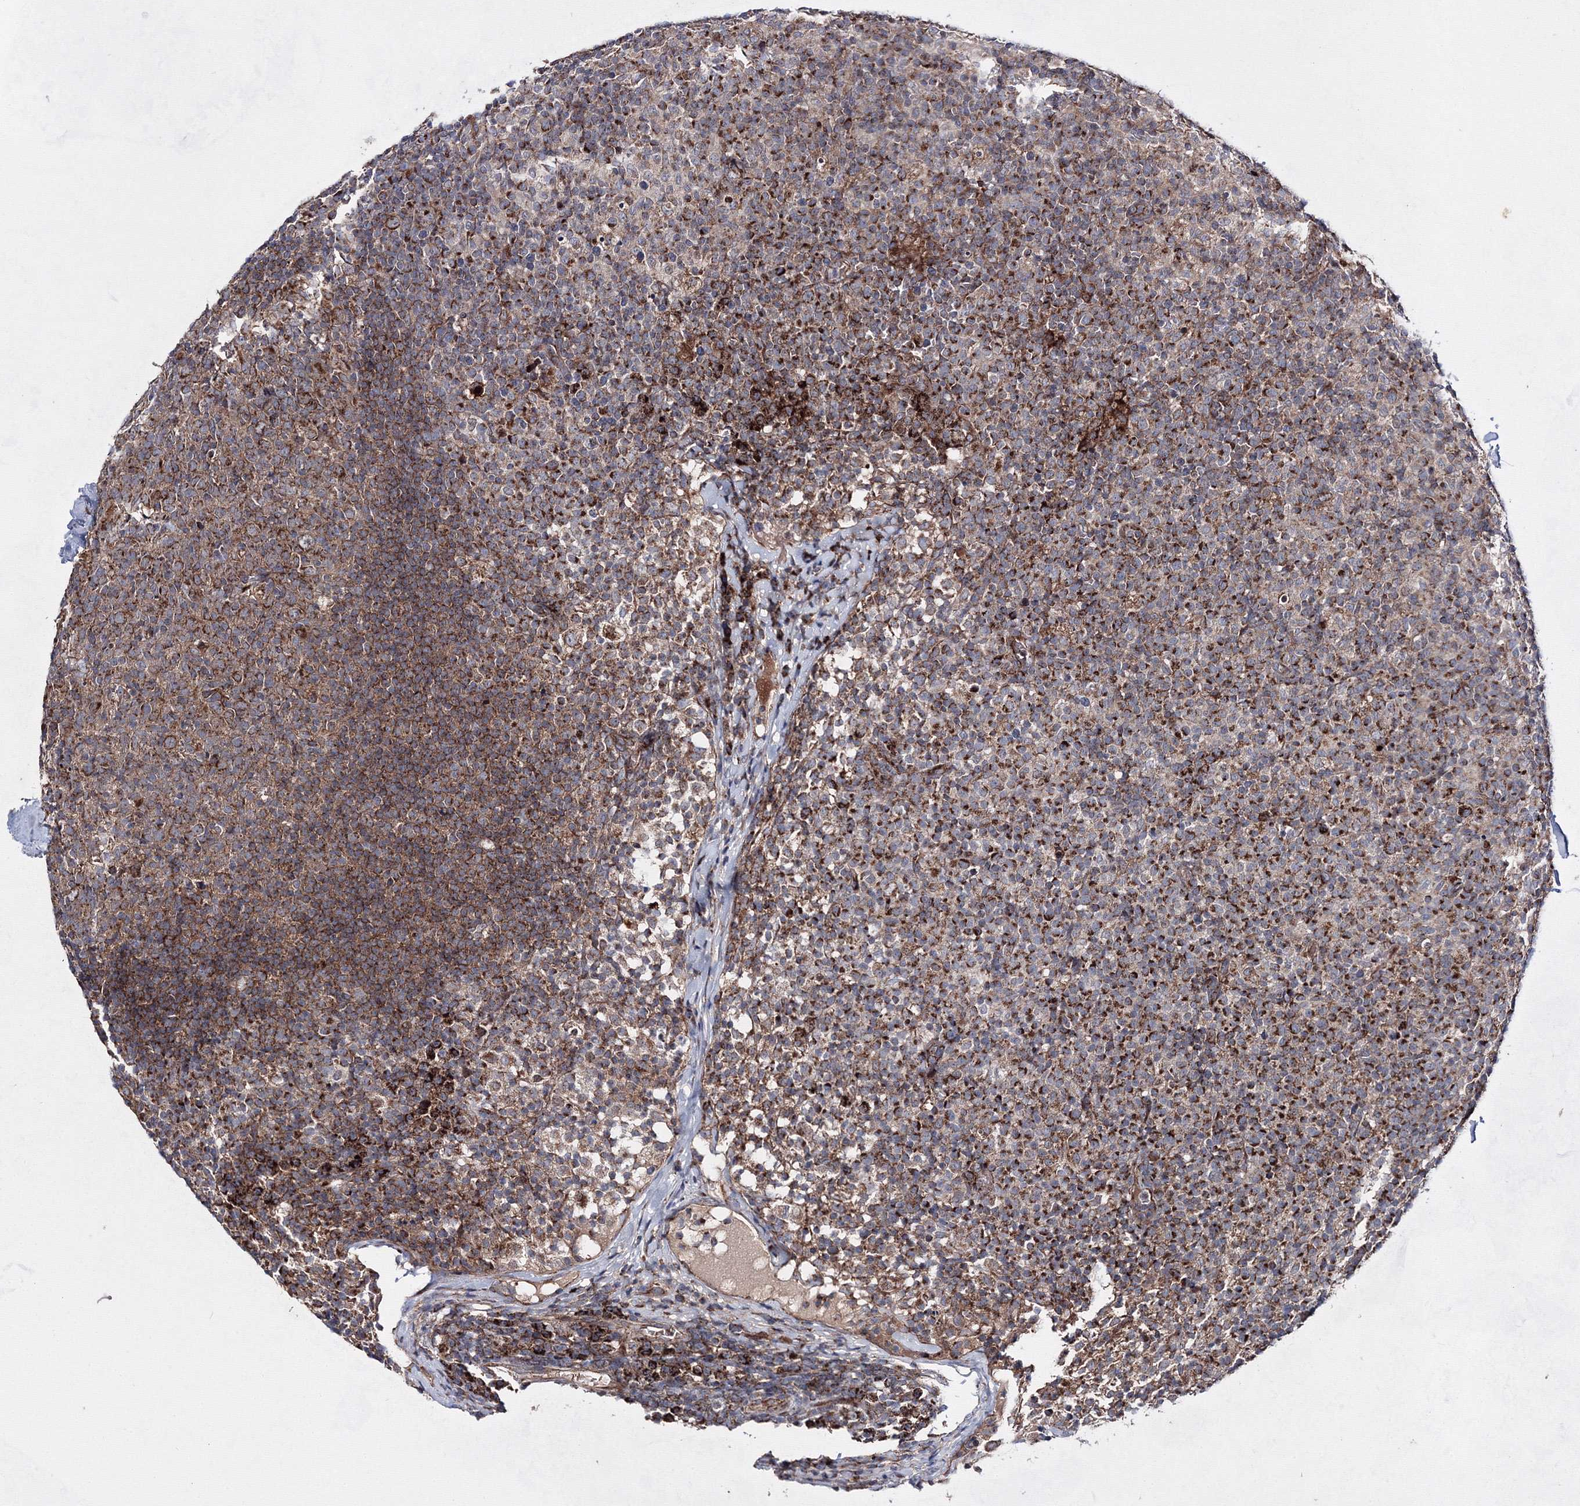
{"staining": {"intensity": "strong", "quantity": "25%-75%", "location": "cytoplasmic/membranous"}, "tissue": "lymph node", "cell_type": "Germinal center cells", "image_type": "normal", "snomed": [{"axis": "morphology", "description": "Normal tissue, NOS"}, {"axis": "morphology", "description": "Inflammation, NOS"}, {"axis": "topography", "description": "Lymph node"}], "caption": "This micrograph demonstrates IHC staining of normal human lymph node, with high strong cytoplasmic/membranous staining in about 25%-75% of germinal center cells.", "gene": "GFM1", "patient": {"sex": "male", "age": 55}}